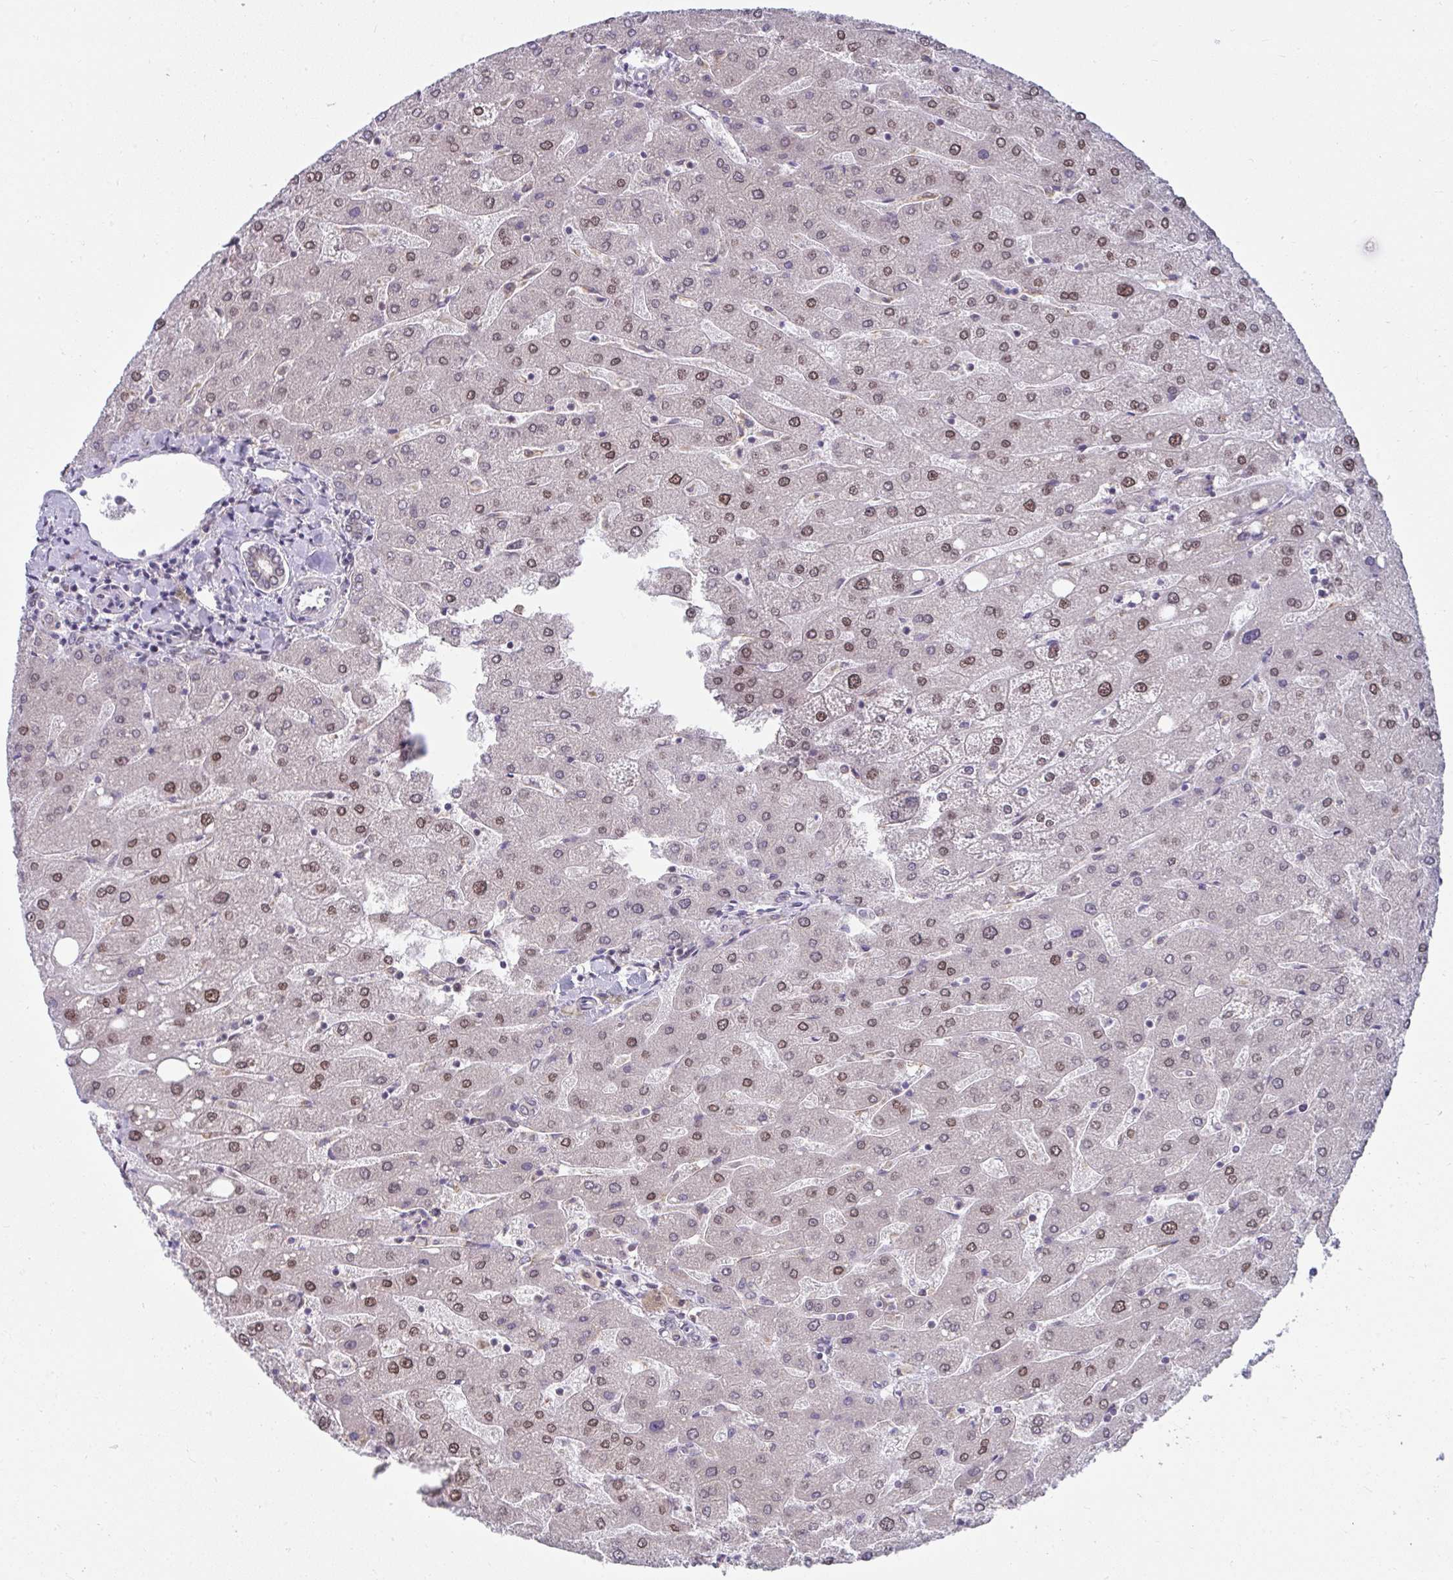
{"staining": {"intensity": "weak", "quantity": "25%-75%", "location": "nuclear"}, "tissue": "liver", "cell_type": "Cholangiocytes", "image_type": "normal", "snomed": [{"axis": "morphology", "description": "Normal tissue, NOS"}, {"axis": "topography", "description": "Liver"}], "caption": "A brown stain shows weak nuclear positivity of a protein in cholangiocytes of benign liver.", "gene": "NMNAT1", "patient": {"sex": "male", "age": 67}}